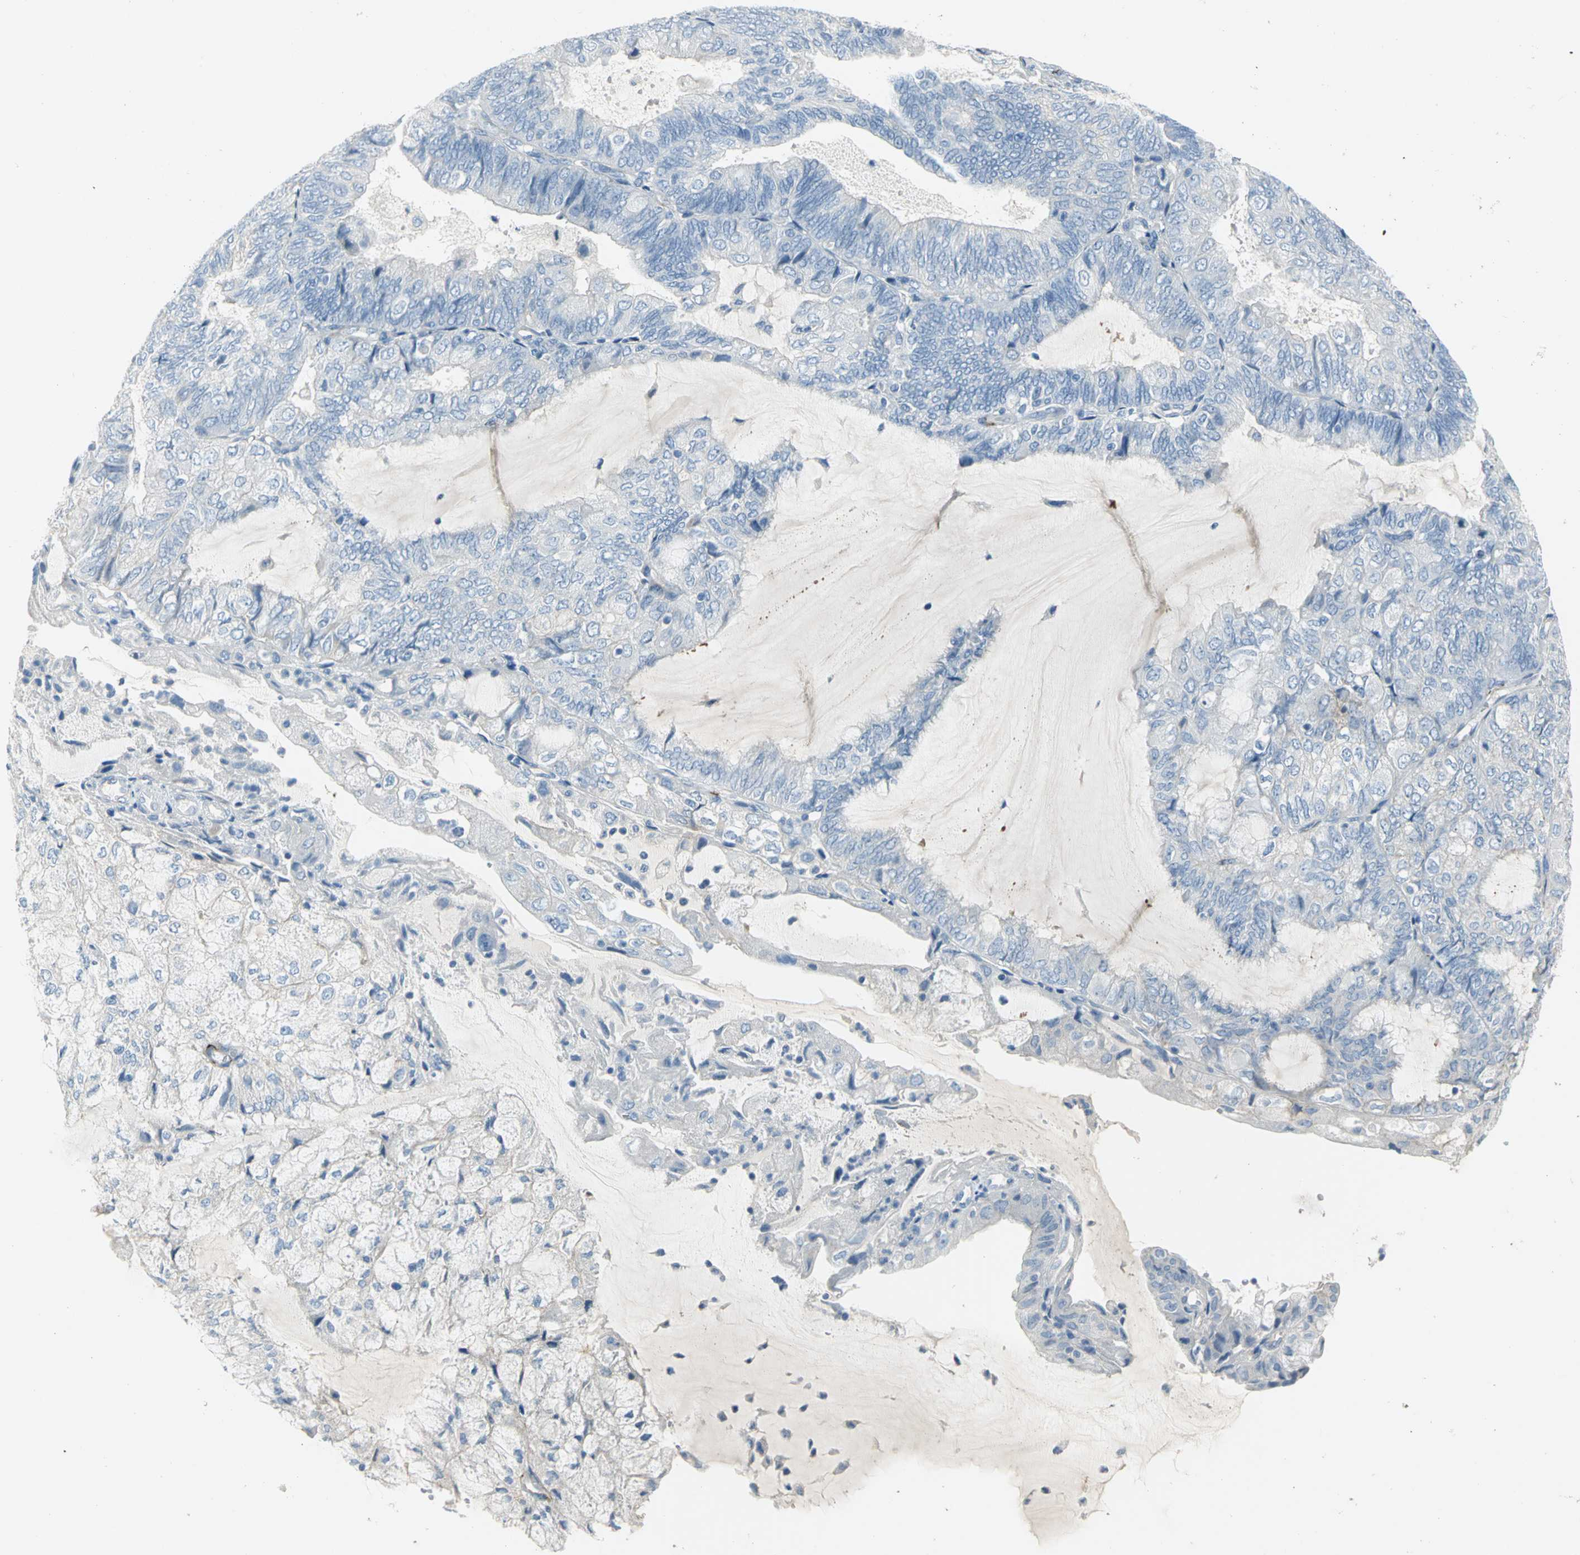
{"staining": {"intensity": "negative", "quantity": "none", "location": "none"}, "tissue": "endometrial cancer", "cell_type": "Tumor cells", "image_type": "cancer", "snomed": [{"axis": "morphology", "description": "Adenocarcinoma, NOS"}, {"axis": "topography", "description": "Endometrium"}], "caption": "Immunohistochemistry histopathology image of neoplastic tissue: adenocarcinoma (endometrial) stained with DAB (3,3'-diaminobenzidine) reveals no significant protein staining in tumor cells. Brightfield microscopy of IHC stained with DAB (brown) and hematoxylin (blue), captured at high magnification.", "gene": "ALOX15", "patient": {"sex": "female", "age": 81}}